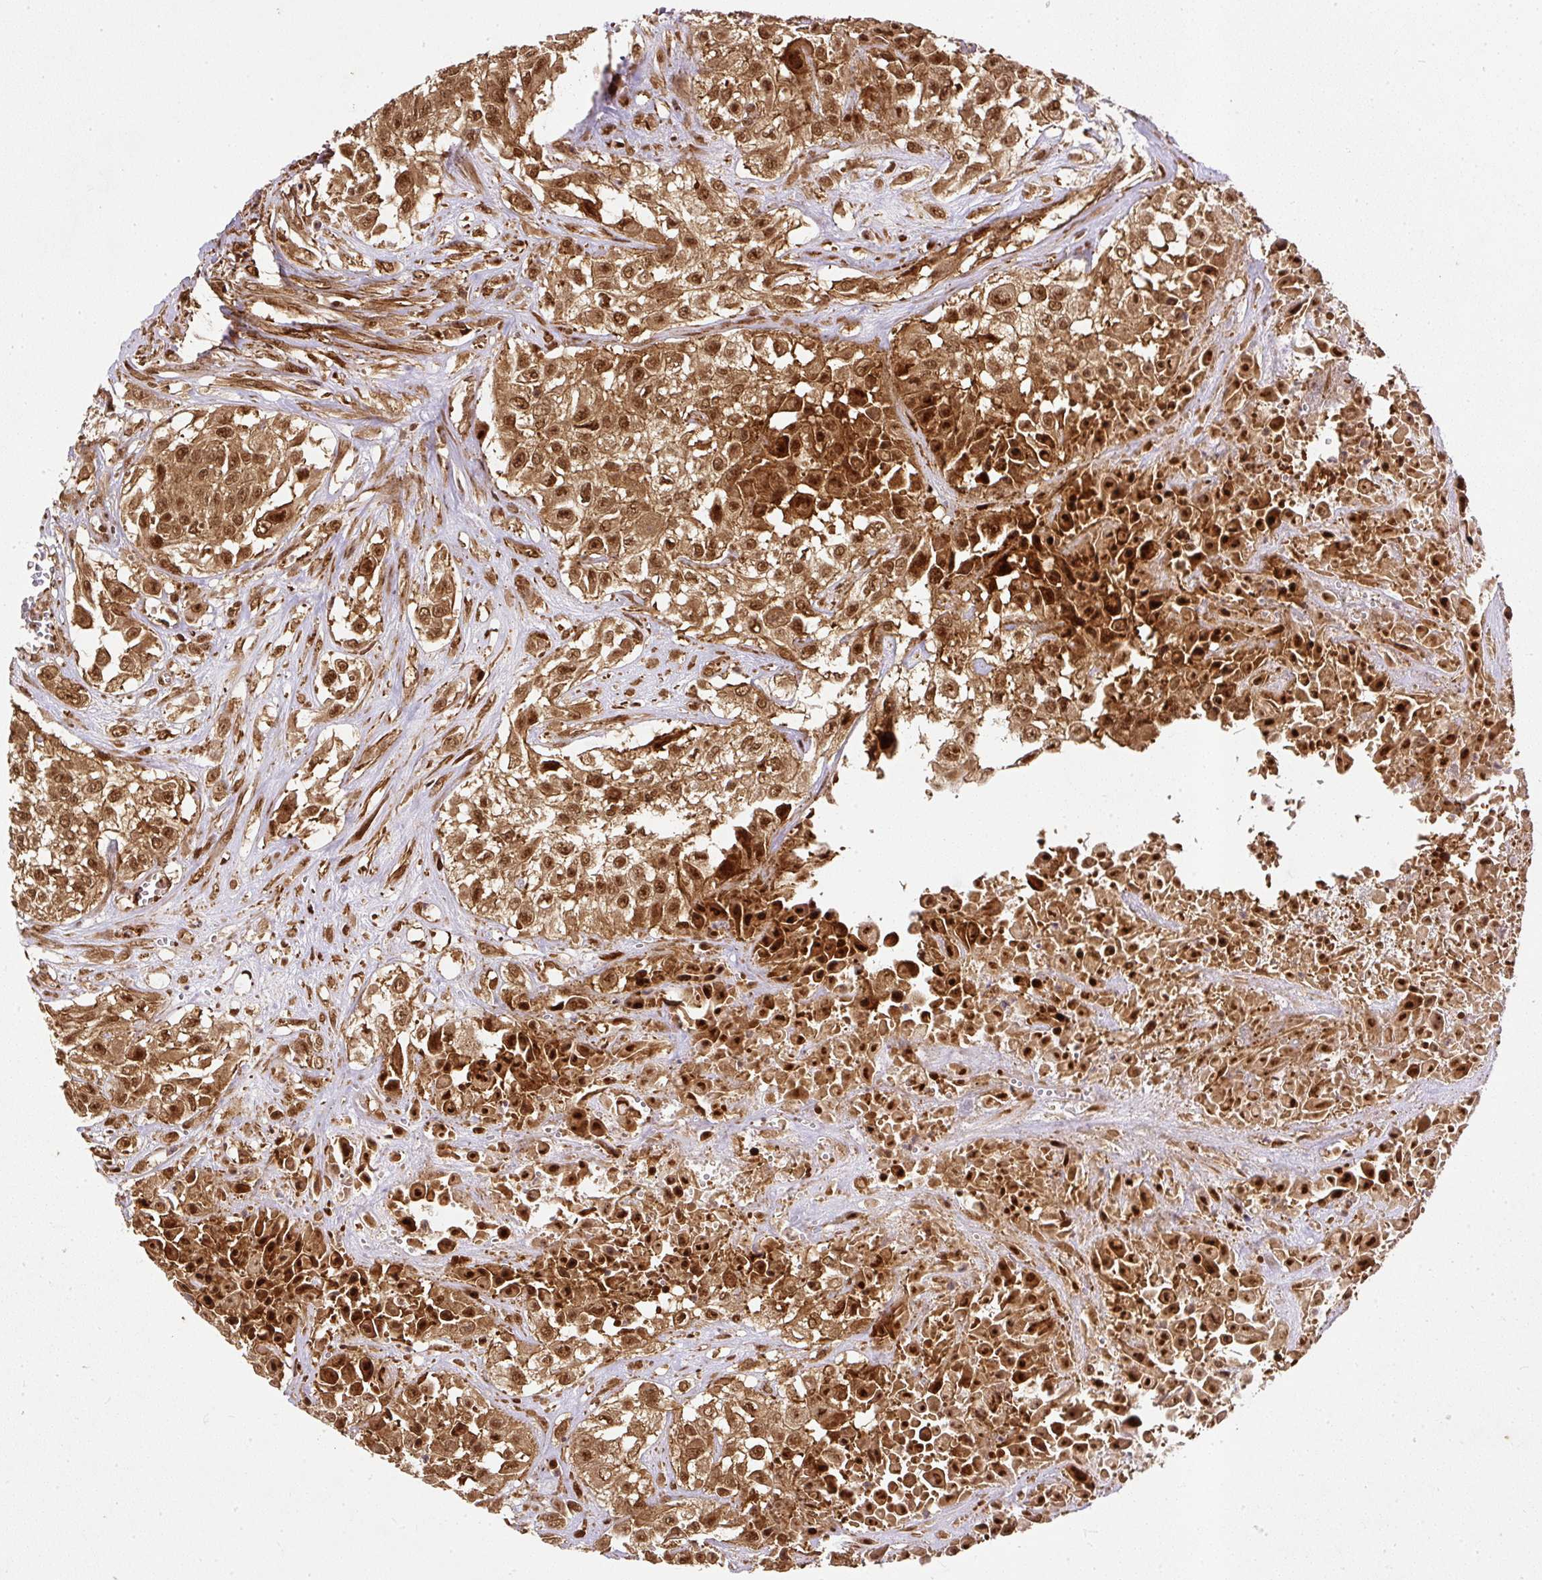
{"staining": {"intensity": "strong", "quantity": ">75%", "location": "cytoplasmic/membranous,nuclear"}, "tissue": "urothelial cancer", "cell_type": "Tumor cells", "image_type": "cancer", "snomed": [{"axis": "morphology", "description": "Urothelial carcinoma, High grade"}, {"axis": "topography", "description": "Urinary bladder"}], "caption": "Tumor cells demonstrate high levels of strong cytoplasmic/membranous and nuclear expression in approximately >75% of cells in high-grade urothelial carcinoma. (DAB (3,3'-diaminobenzidine) IHC, brown staining for protein, blue staining for nuclei).", "gene": "PSMD1", "patient": {"sex": "male", "age": 57}}